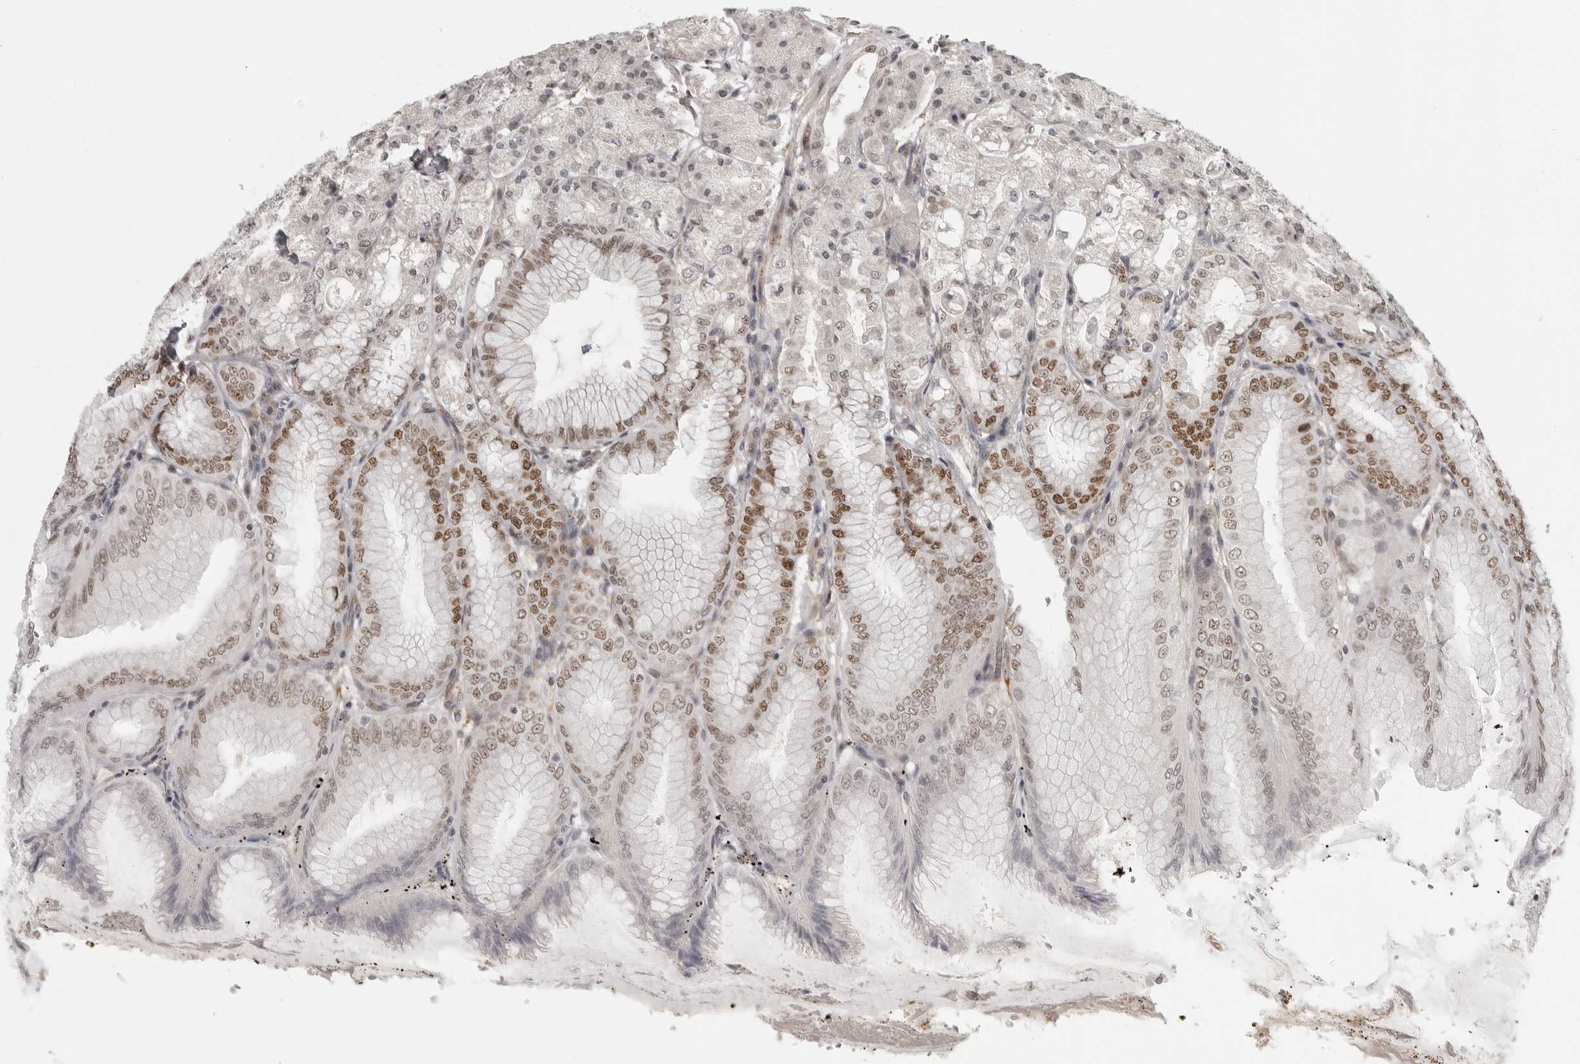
{"staining": {"intensity": "strong", "quantity": "25%-75%", "location": "nuclear"}, "tissue": "stomach", "cell_type": "Glandular cells", "image_type": "normal", "snomed": [{"axis": "morphology", "description": "Normal tissue, NOS"}, {"axis": "topography", "description": "Stomach, lower"}], "caption": "The immunohistochemical stain shows strong nuclear expression in glandular cells of unremarkable stomach.", "gene": "PRDM10", "patient": {"sex": "male", "age": 71}}